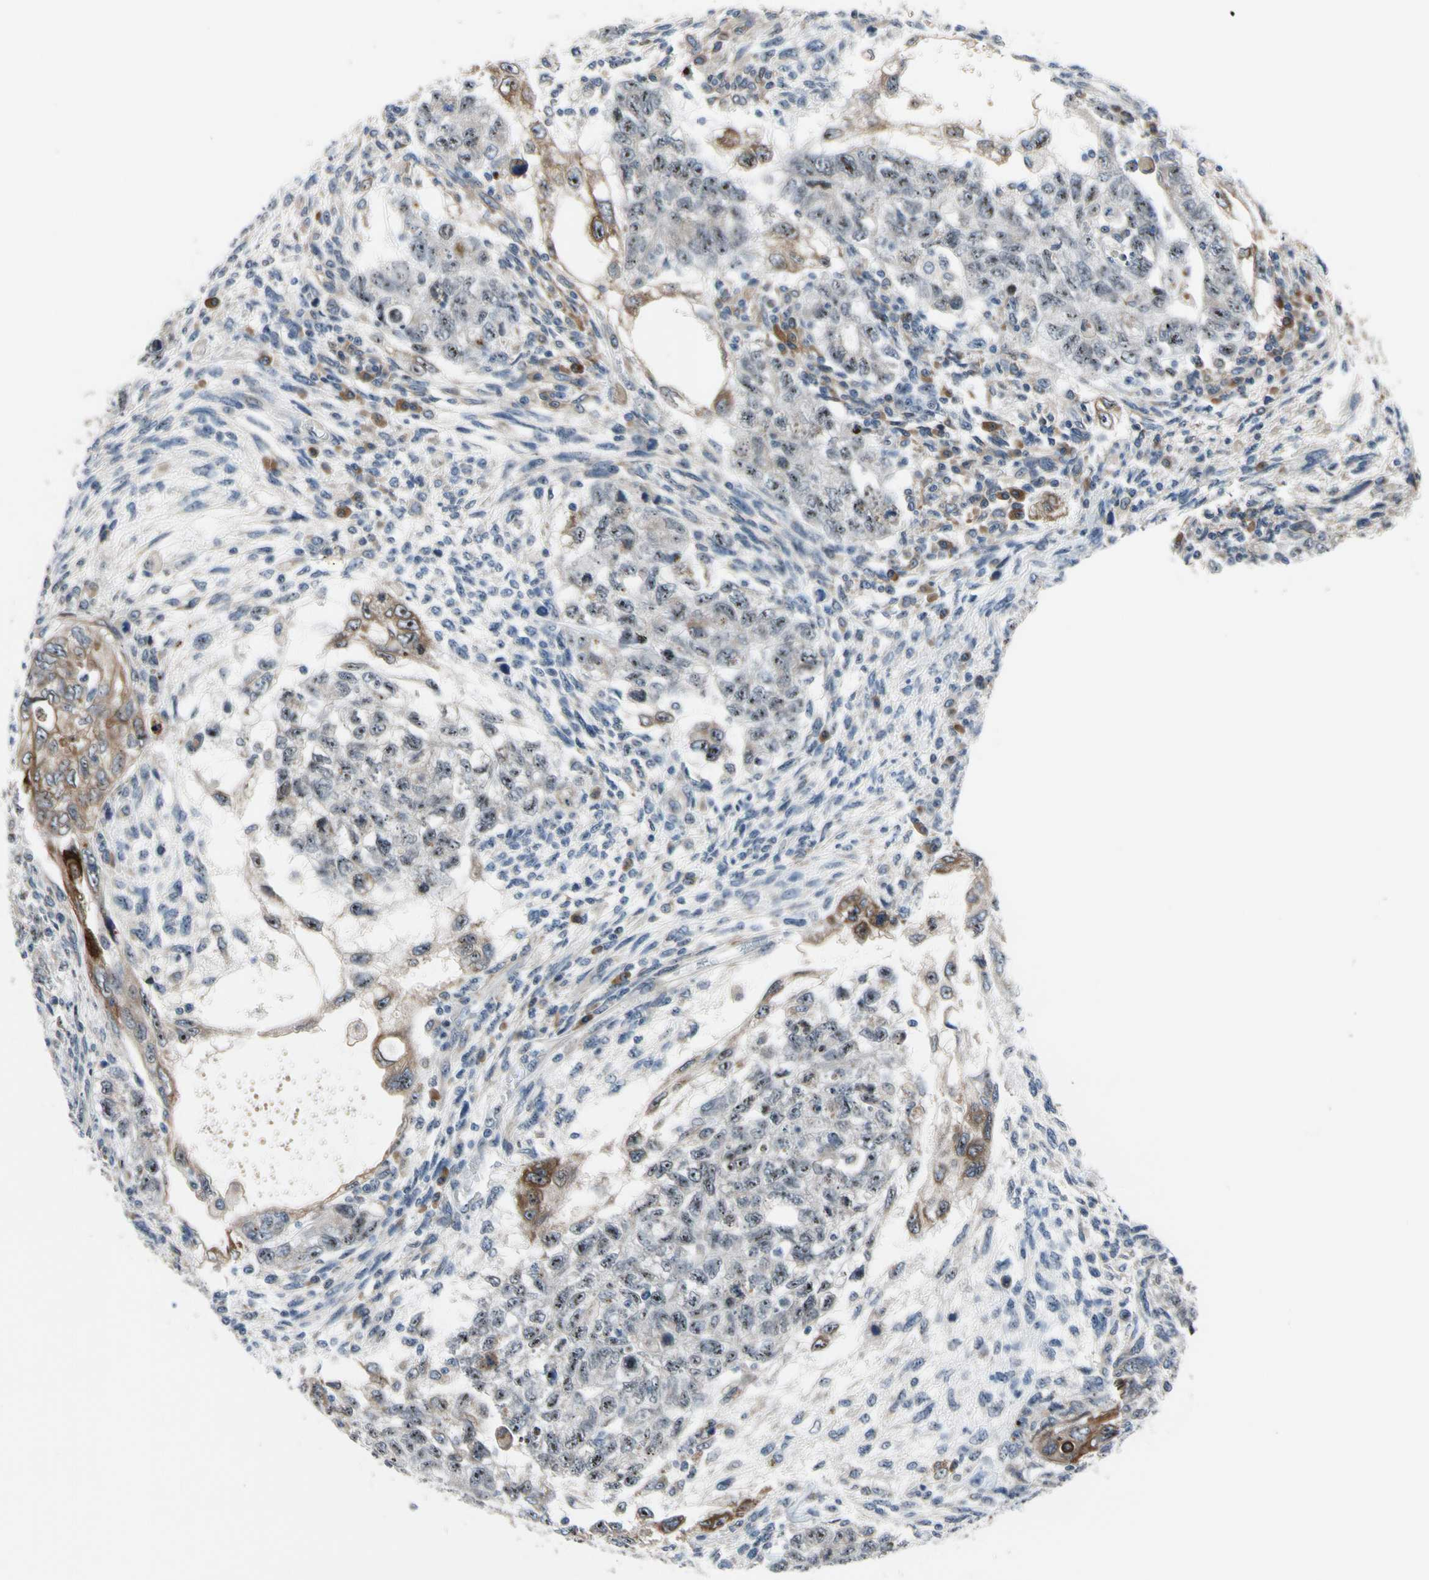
{"staining": {"intensity": "weak", "quantity": "25%-75%", "location": "cytoplasmic/membranous"}, "tissue": "testis cancer", "cell_type": "Tumor cells", "image_type": "cancer", "snomed": [{"axis": "morphology", "description": "Normal tissue, NOS"}, {"axis": "morphology", "description": "Carcinoma, Embryonal, NOS"}, {"axis": "topography", "description": "Testis"}], "caption": "Weak cytoplasmic/membranous staining for a protein is appreciated in approximately 25%-75% of tumor cells of testis cancer (embryonal carcinoma) using immunohistochemistry (IHC).", "gene": "TMED7", "patient": {"sex": "male", "age": 36}}